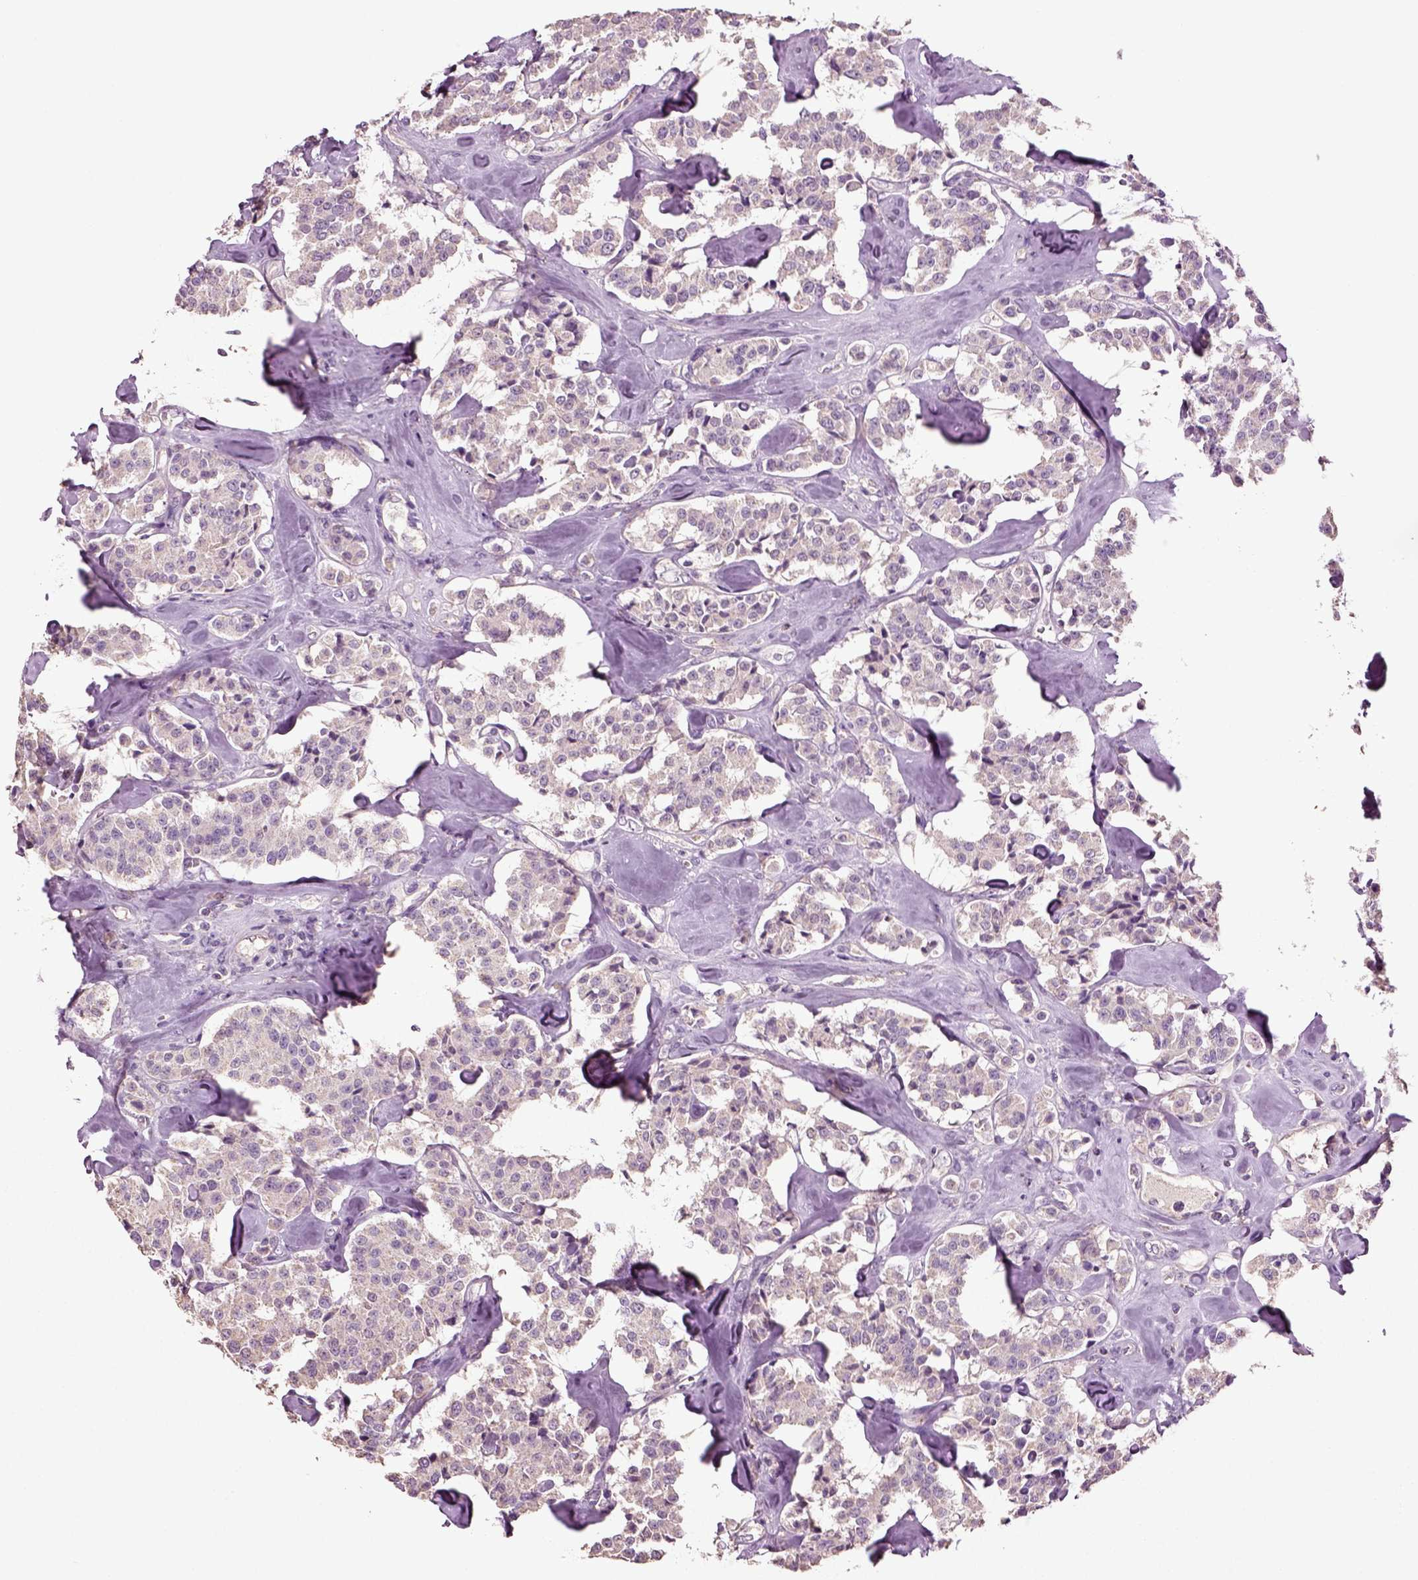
{"staining": {"intensity": "negative", "quantity": "none", "location": "none"}, "tissue": "carcinoid", "cell_type": "Tumor cells", "image_type": "cancer", "snomed": [{"axis": "morphology", "description": "Carcinoid, malignant, NOS"}, {"axis": "topography", "description": "Pancreas"}], "caption": "IHC histopathology image of human carcinoid stained for a protein (brown), which reveals no positivity in tumor cells.", "gene": "DEFB118", "patient": {"sex": "male", "age": 41}}